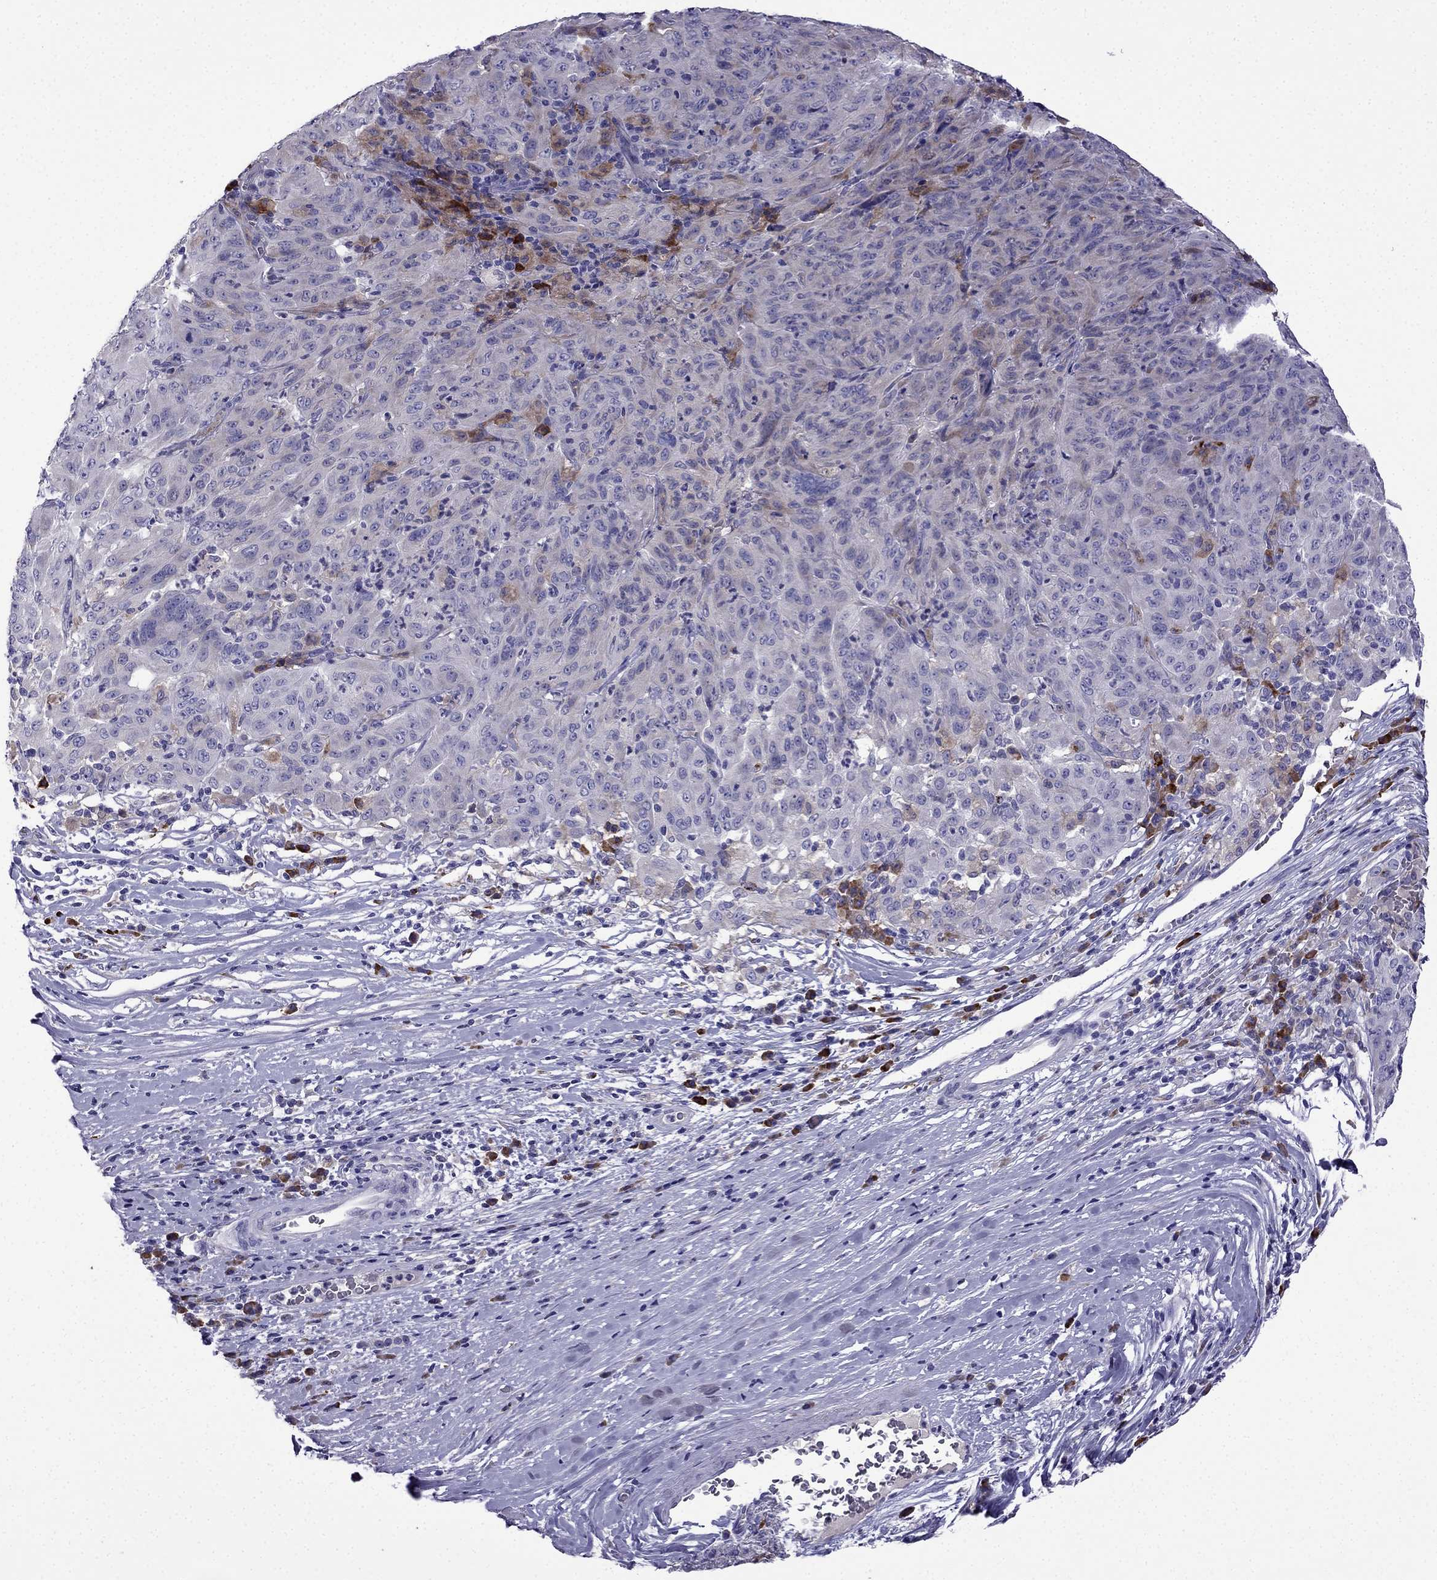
{"staining": {"intensity": "negative", "quantity": "none", "location": "none"}, "tissue": "pancreatic cancer", "cell_type": "Tumor cells", "image_type": "cancer", "snomed": [{"axis": "morphology", "description": "Adenocarcinoma, NOS"}, {"axis": "topography", "description": "Pancreas"}], "caption": "Photomicrograph shows no significant protein expression in tumor cells of pancreatic cancer (adenocarcinoma).", "gene": "TSSK4", "patient": {"sex": "male", "age": 63}}